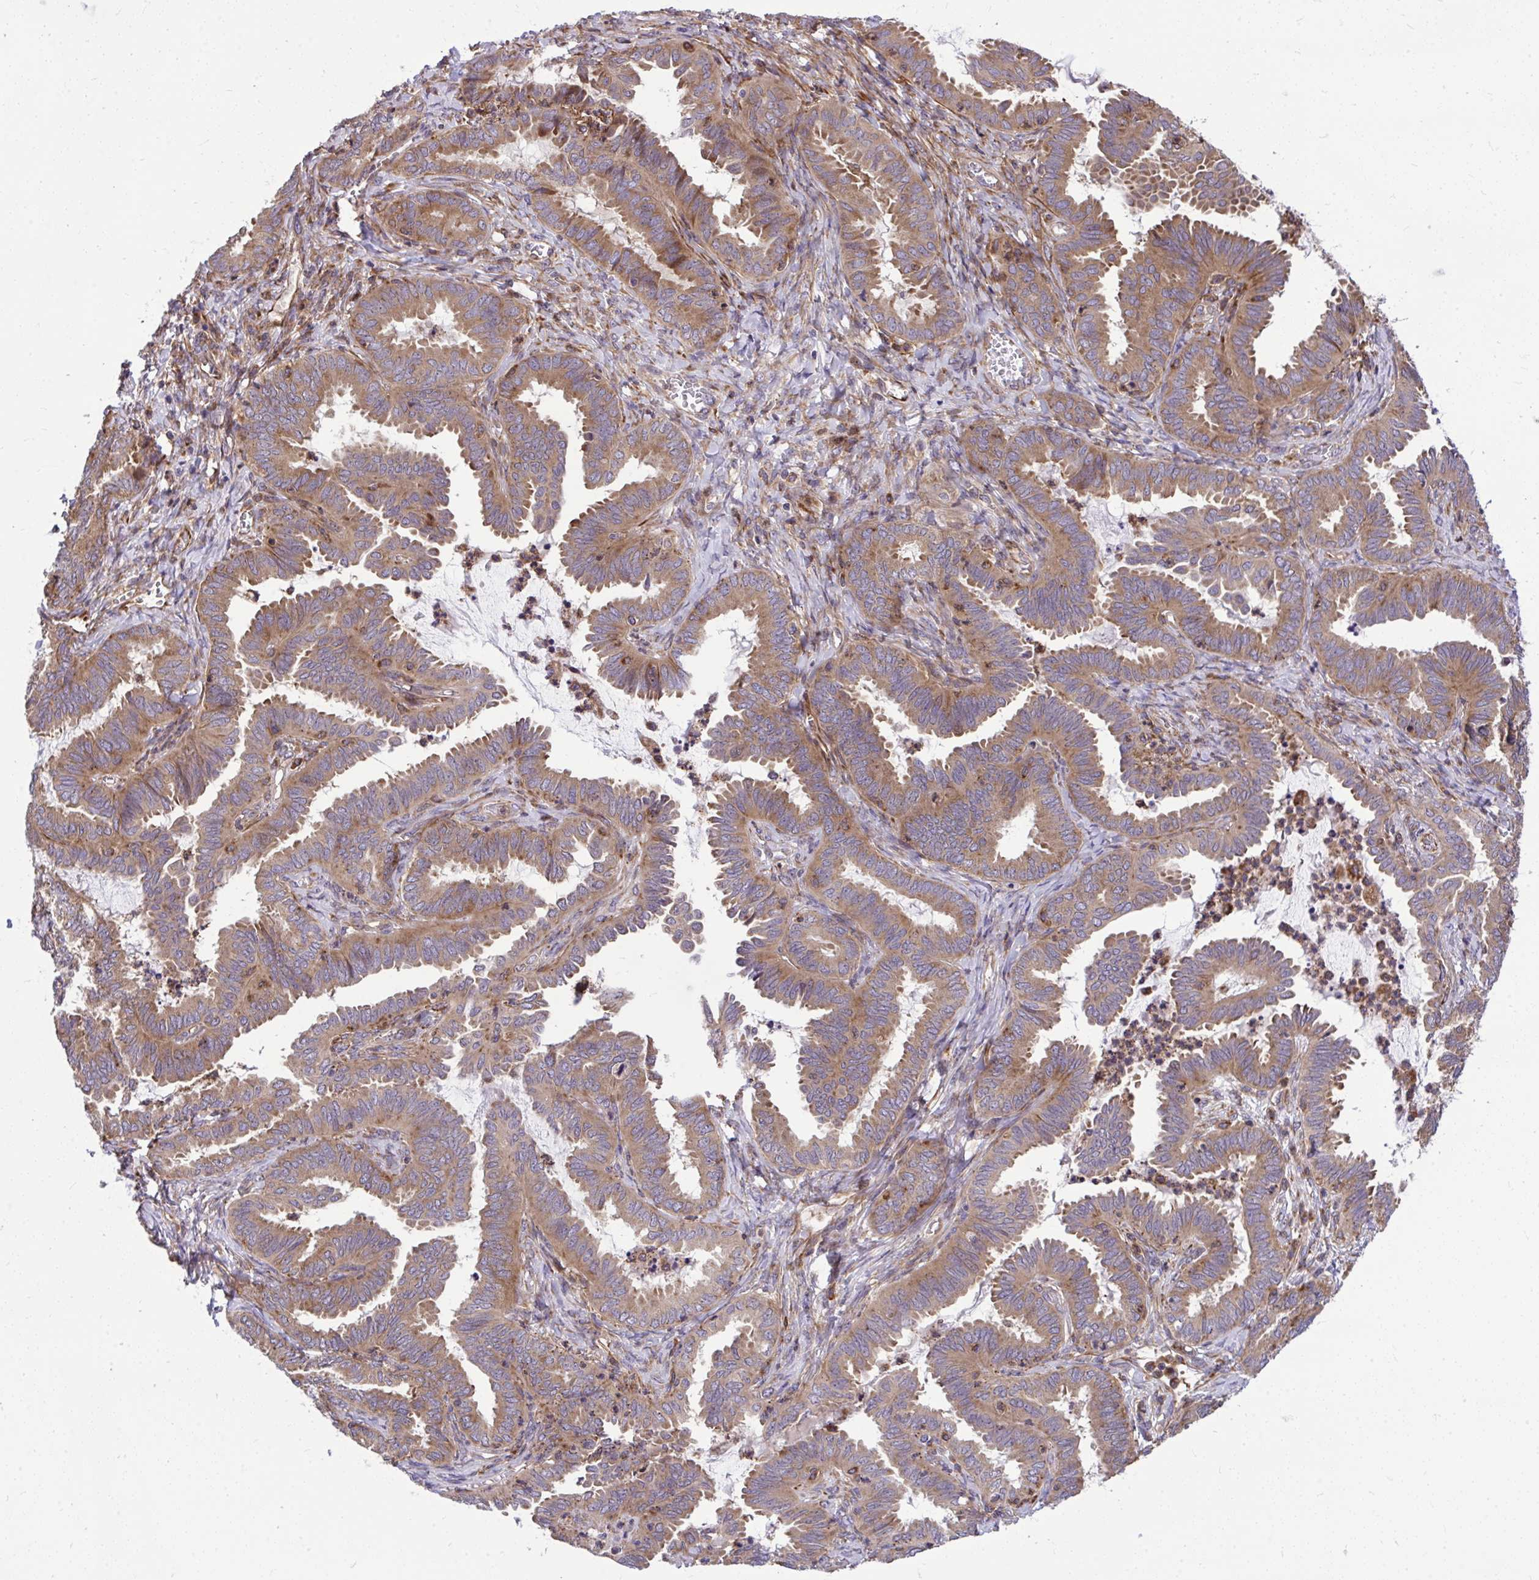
{"staining": {"intensity": "weak", "quantity": ">75%", "location": "cytoplasmic/membranous"}, "tissue": "ovarian cancer", "cell_type": "Tumor cells", "image_type": "cancer", "snomed": [{"axis": "morphology", "description": "Carcinoma, endometroid"}, {"axis": "topography", "description": "Ovary"}], "caption": "Weak cytoplasmic/membranous staining for a protein is present in approximately >75% of tumor cells of ovarian cancer using immunohistochemistry (IHC).", "gene": "PAIP2", "patient": {"sex": "female", "age": 70}}